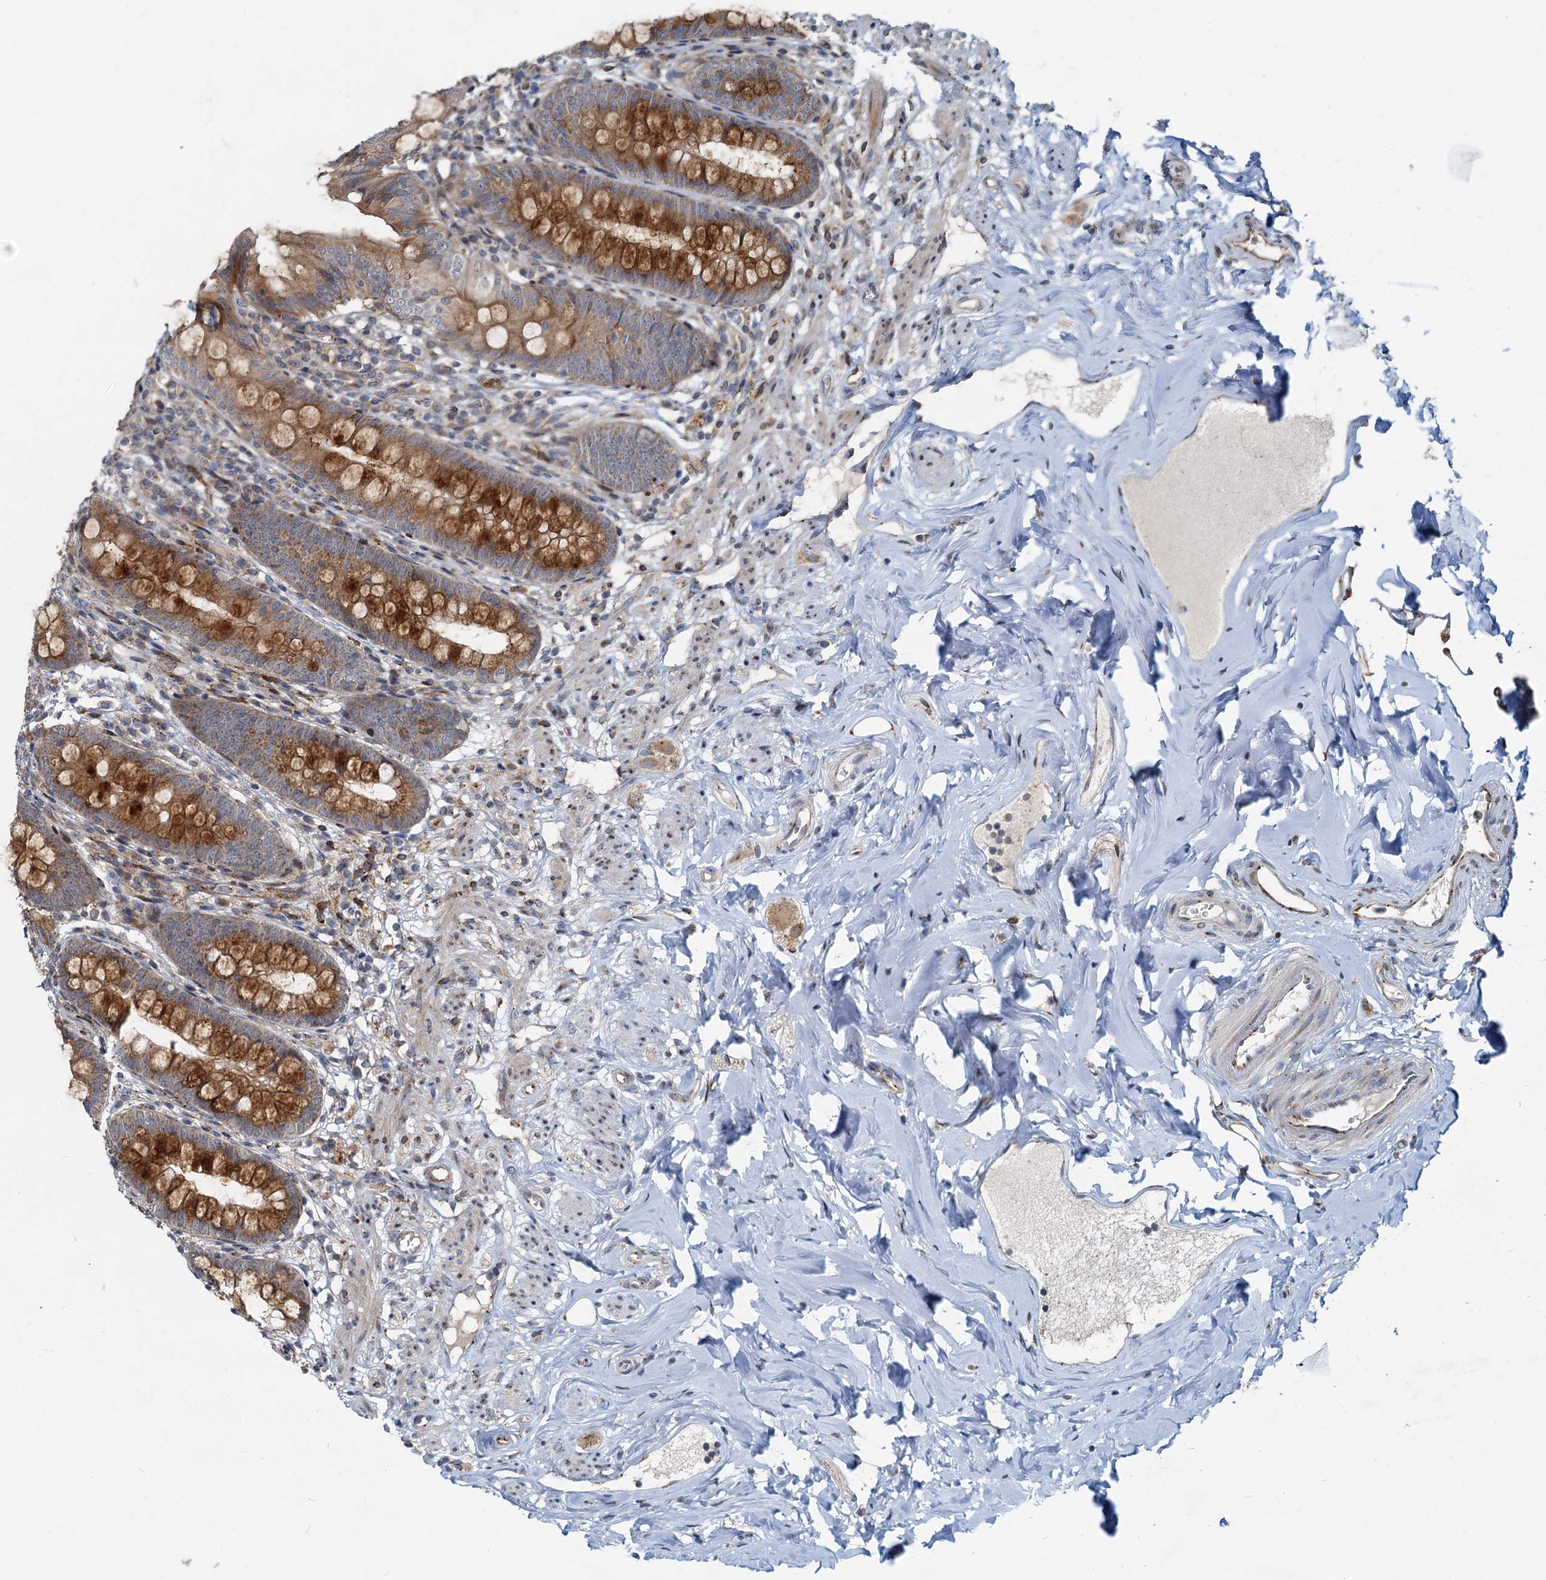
{"staining": {"intensity": "moderate", "quantity": ">75%", "location": "cytoplasmic/membranous"}, "tissue": "appendix", "cell_type": "Glandular cells", "image_type": "normal", "snomed": [{"axis": "morphology", "description": "Normal tissue, NOS"}, {"axis": "topography", "description": "Appendix"}], "caption": "IHC of unremarkable appendix exhibits medium levels of moderate cytoplasmic/membranous positivity in about >75% of glandular cells.", "gene": "CEP68", "patient": {"sex": "female", "age": 51}}